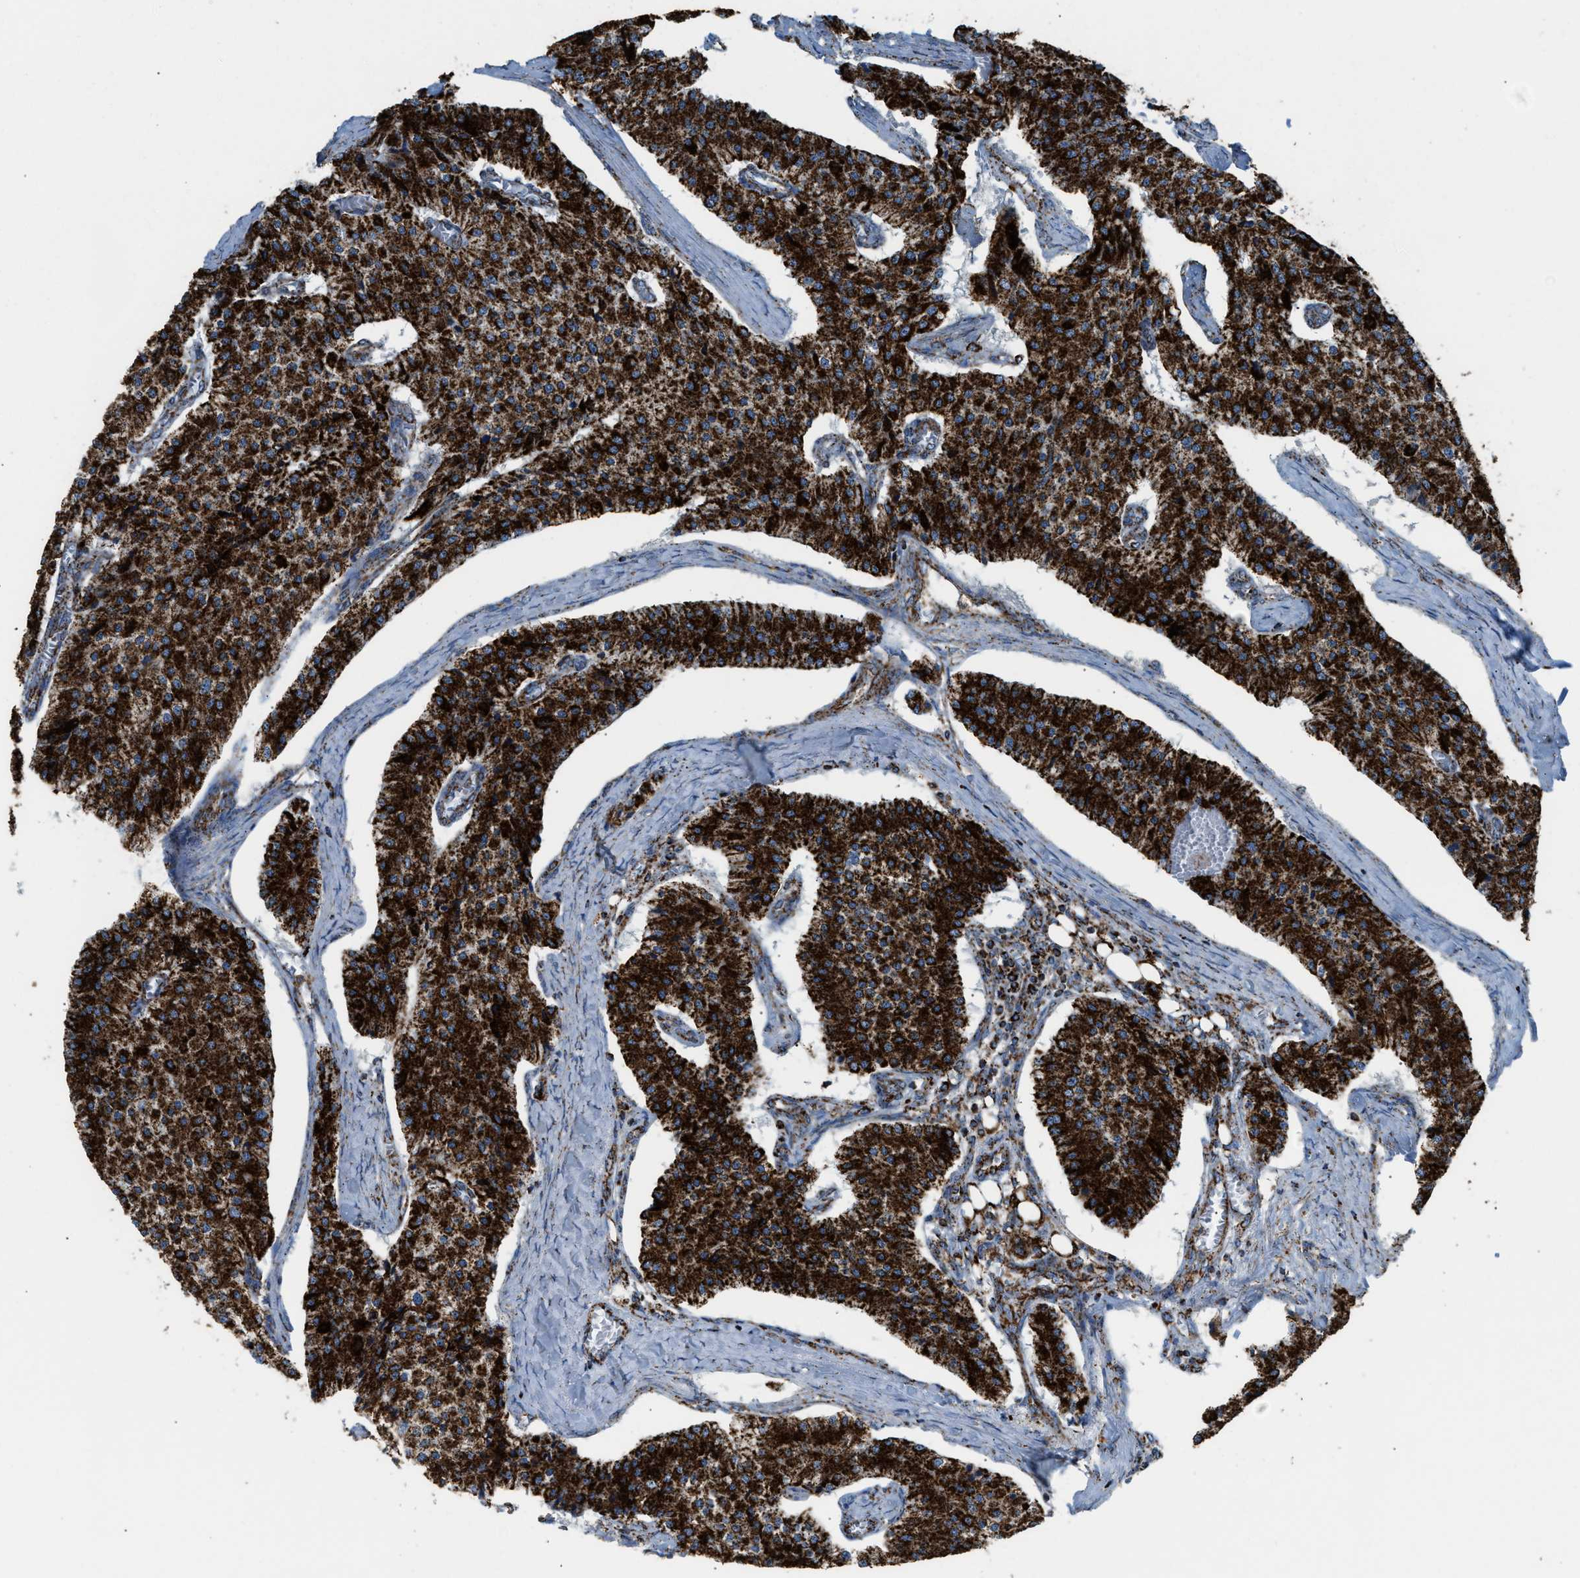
{"staining": {"intensity": "strong", "quantity": ">75%", "location": "cytoplasmic/membranous"}, "tissue": "carcinoid", "cell_type": "Tumor cells", "image_type": "cancer", "snomed": [{"axis": "morphology", "description": "Carcinoid, malignant, NOS"}, {"axis": "topography", "description": "Colon"}], "caption": "Brown immunohistochemical staining in human carcinoid (malignant) demonstrates strong cytoplasmic/membranous positivity in about >75% of tumor cells. (DAB (3,3'-diaminobenzidine) IHC, brown staining for protein, blue staining for nuclei).", "gene": "ECHS1", "patient": {"sex": "female", "age": 52}}